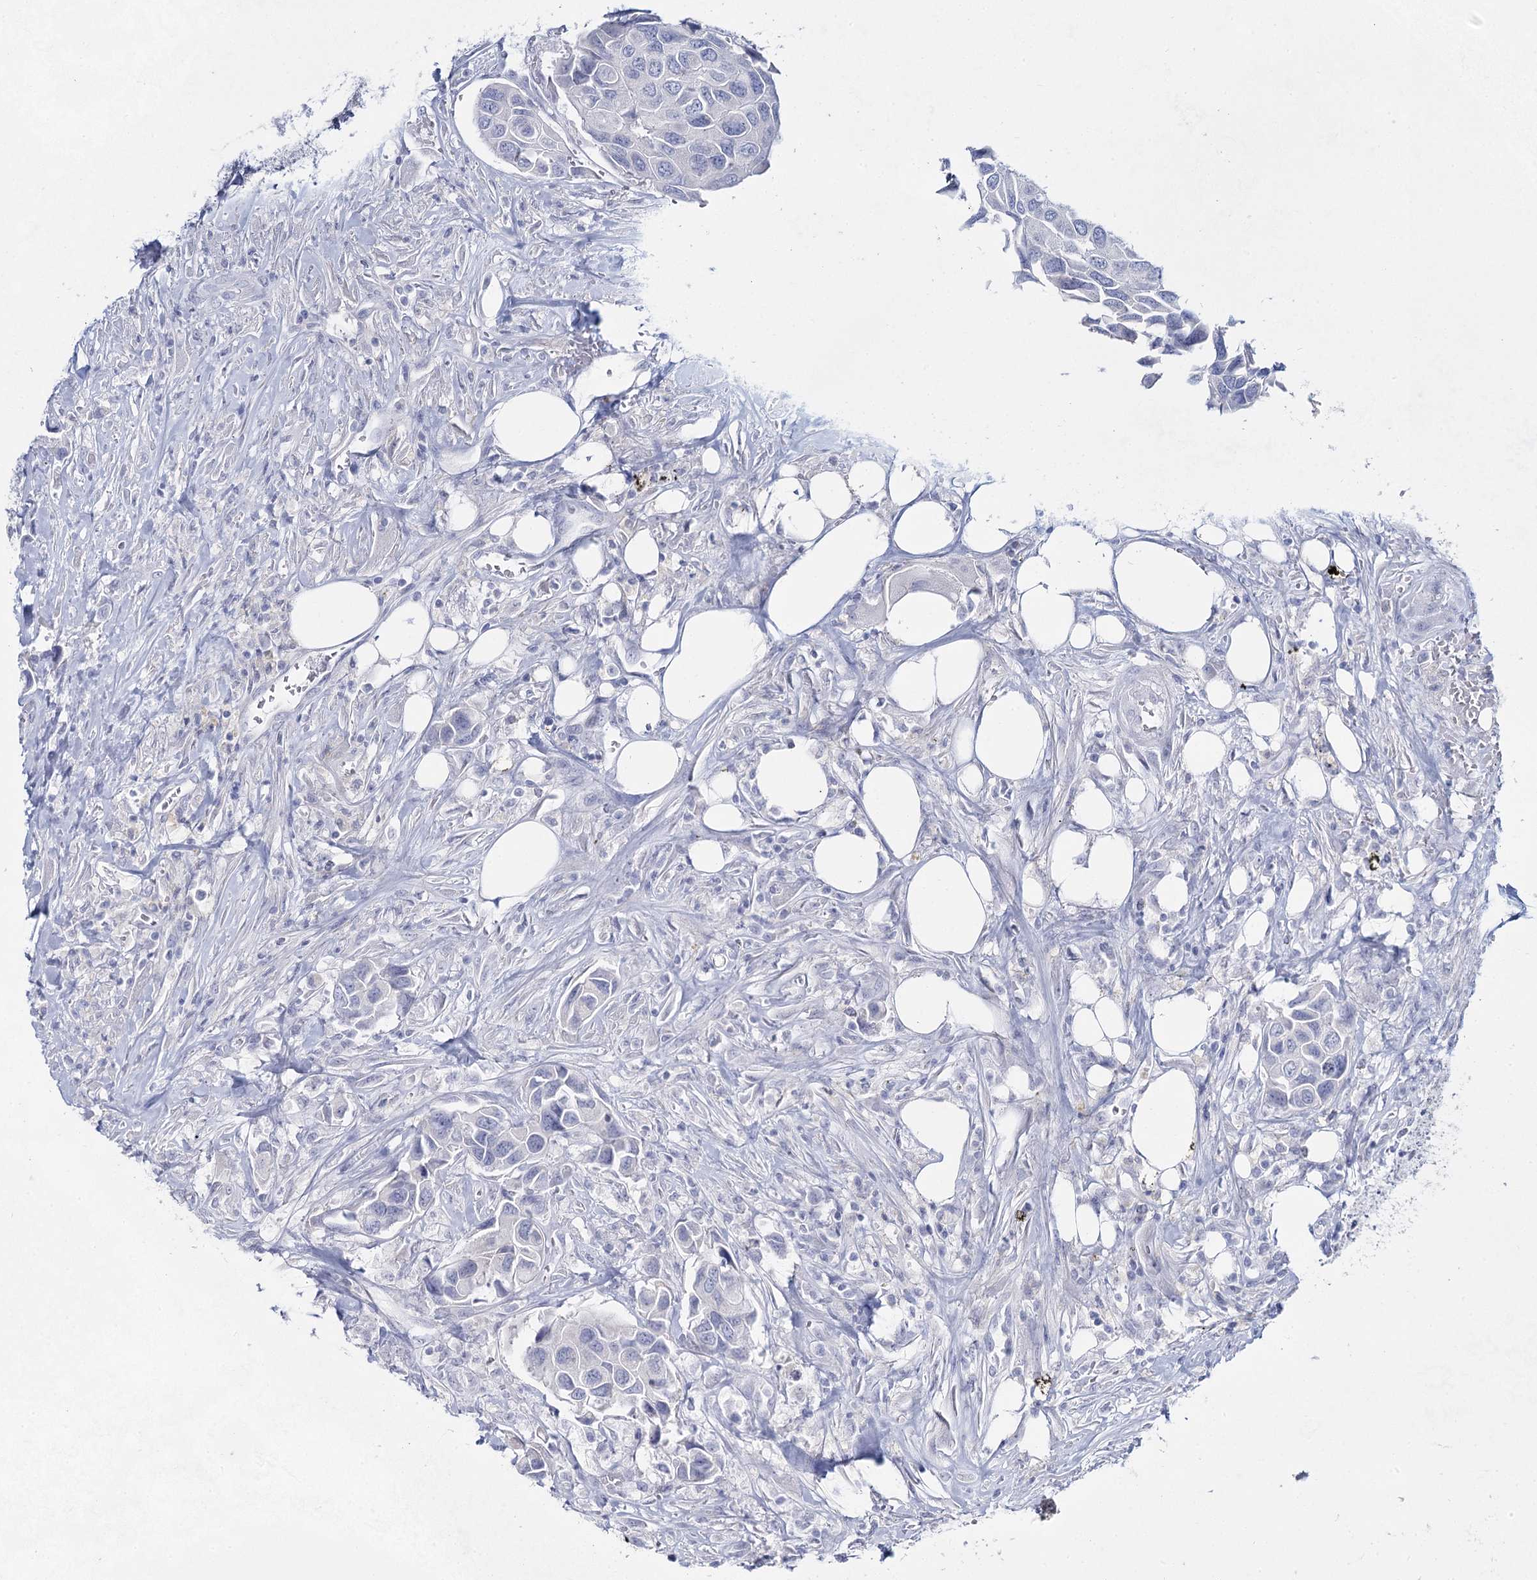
{"staining": {"intensity": "negative", "quantity": "none", "location": "none"}, "tissue": "urothelial cancer", "cell_type": "Tumor cells", "image_type": "cancer", "snomed": [{"axis": "morphology", "description": "Urothelial carcinoma, High grade"}, {"axis": "topography", "description": "Urinary bladder"}], "caption": "Tumor cells show no significant protein positivity in urothelial carcinoma (high-grade).", "gene": "SLC17A2", "patient": {"sex": "male", "age": 74}}